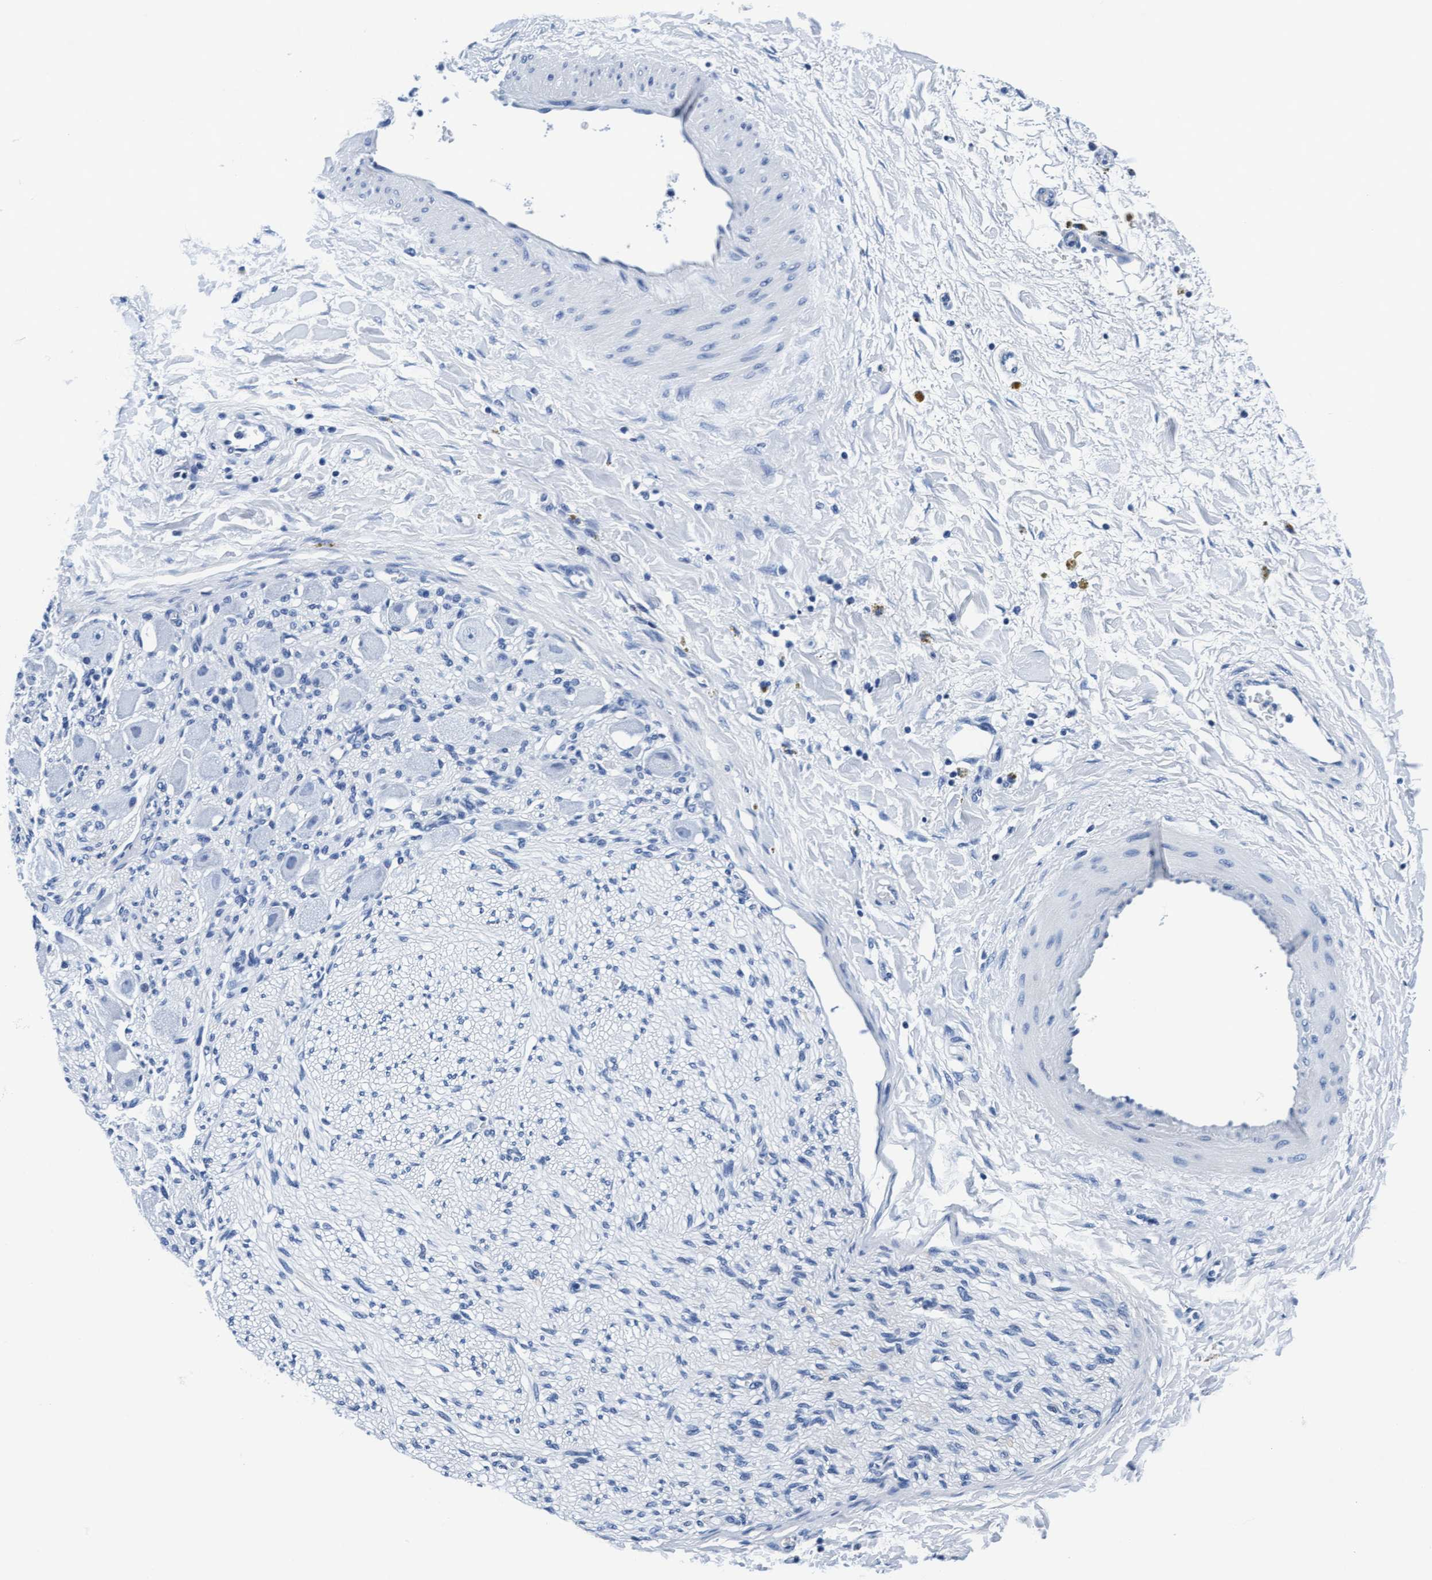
{"staining": {"intensity": "negative", "quantity": "none", "location": "none"}, "tissue": "adipose tissue", "cell_type": "Adipocytes", "image_type": "normal", "snomed": [{"axis": "morphology", "description": "Normal tissue, NOS"}, {"axis": "topography", "description": "Kidney"}, {"axis": "topography", "description": "Peripheral nerve tissue"}], "caption": "A histopathology image of human adipose tissue is negative for staining in adipocytes.", "gene": "ARSG", "patient": {"sex": "male", "age": 7}}